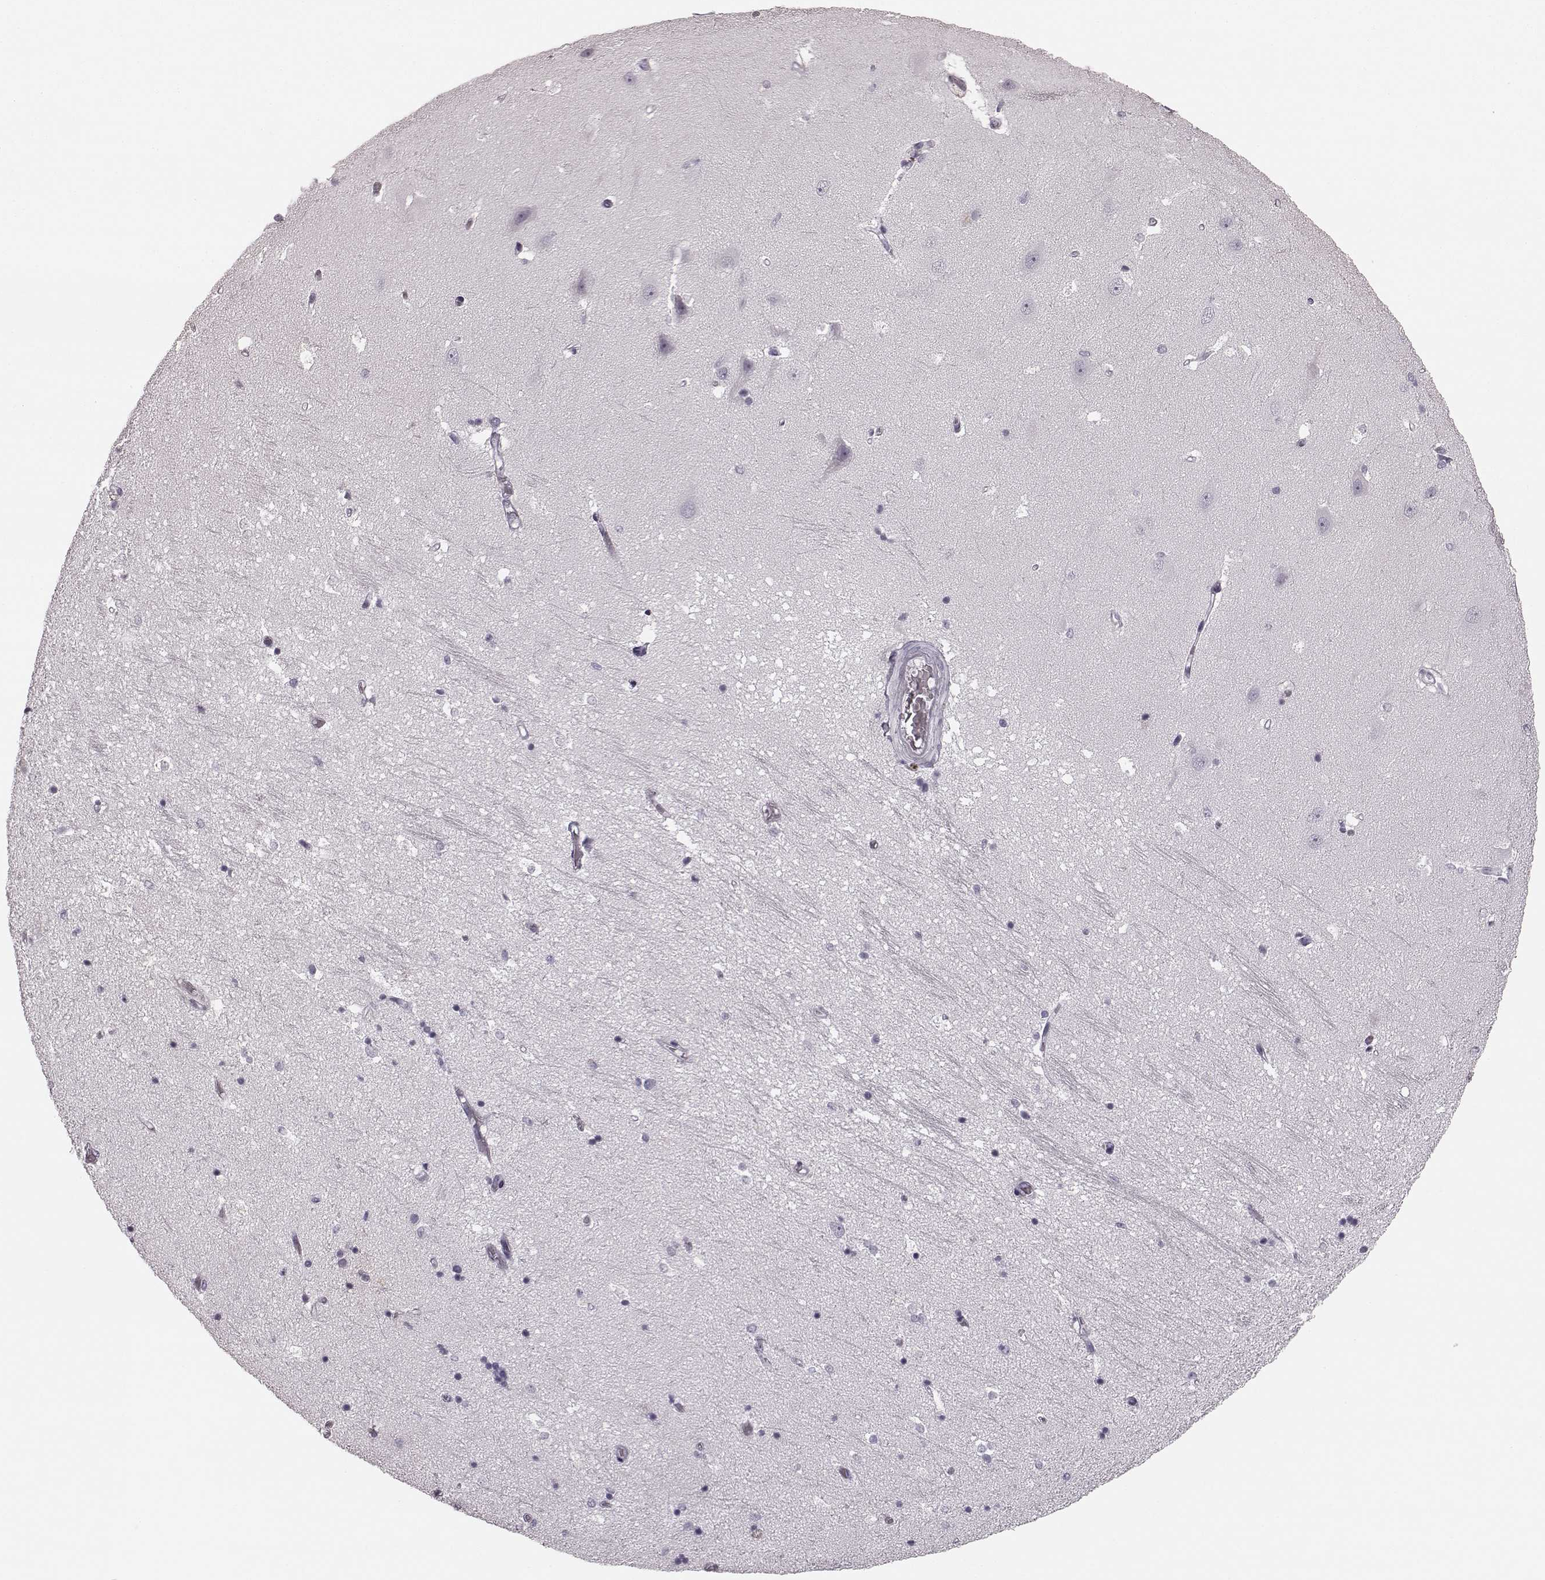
{"staining": {"intensity": "negative", "quantity": "none", "location": "none"}, "tissue": "hippocampus", "cell_type": "Glial cells", "image_type": "normal", "snomed": [{"axis": "morphology", "description": "Normal tissue, NOS"}, {"axis": "topography", "description": "Hippocampus"}], "caption": "This is an immunohistochemistry (IHC) histopathology image of benign hippocampus. There is no expression in glial cells.", "gene": "TMPRSS15", "patient": {"sex": "male", "age": 44}}